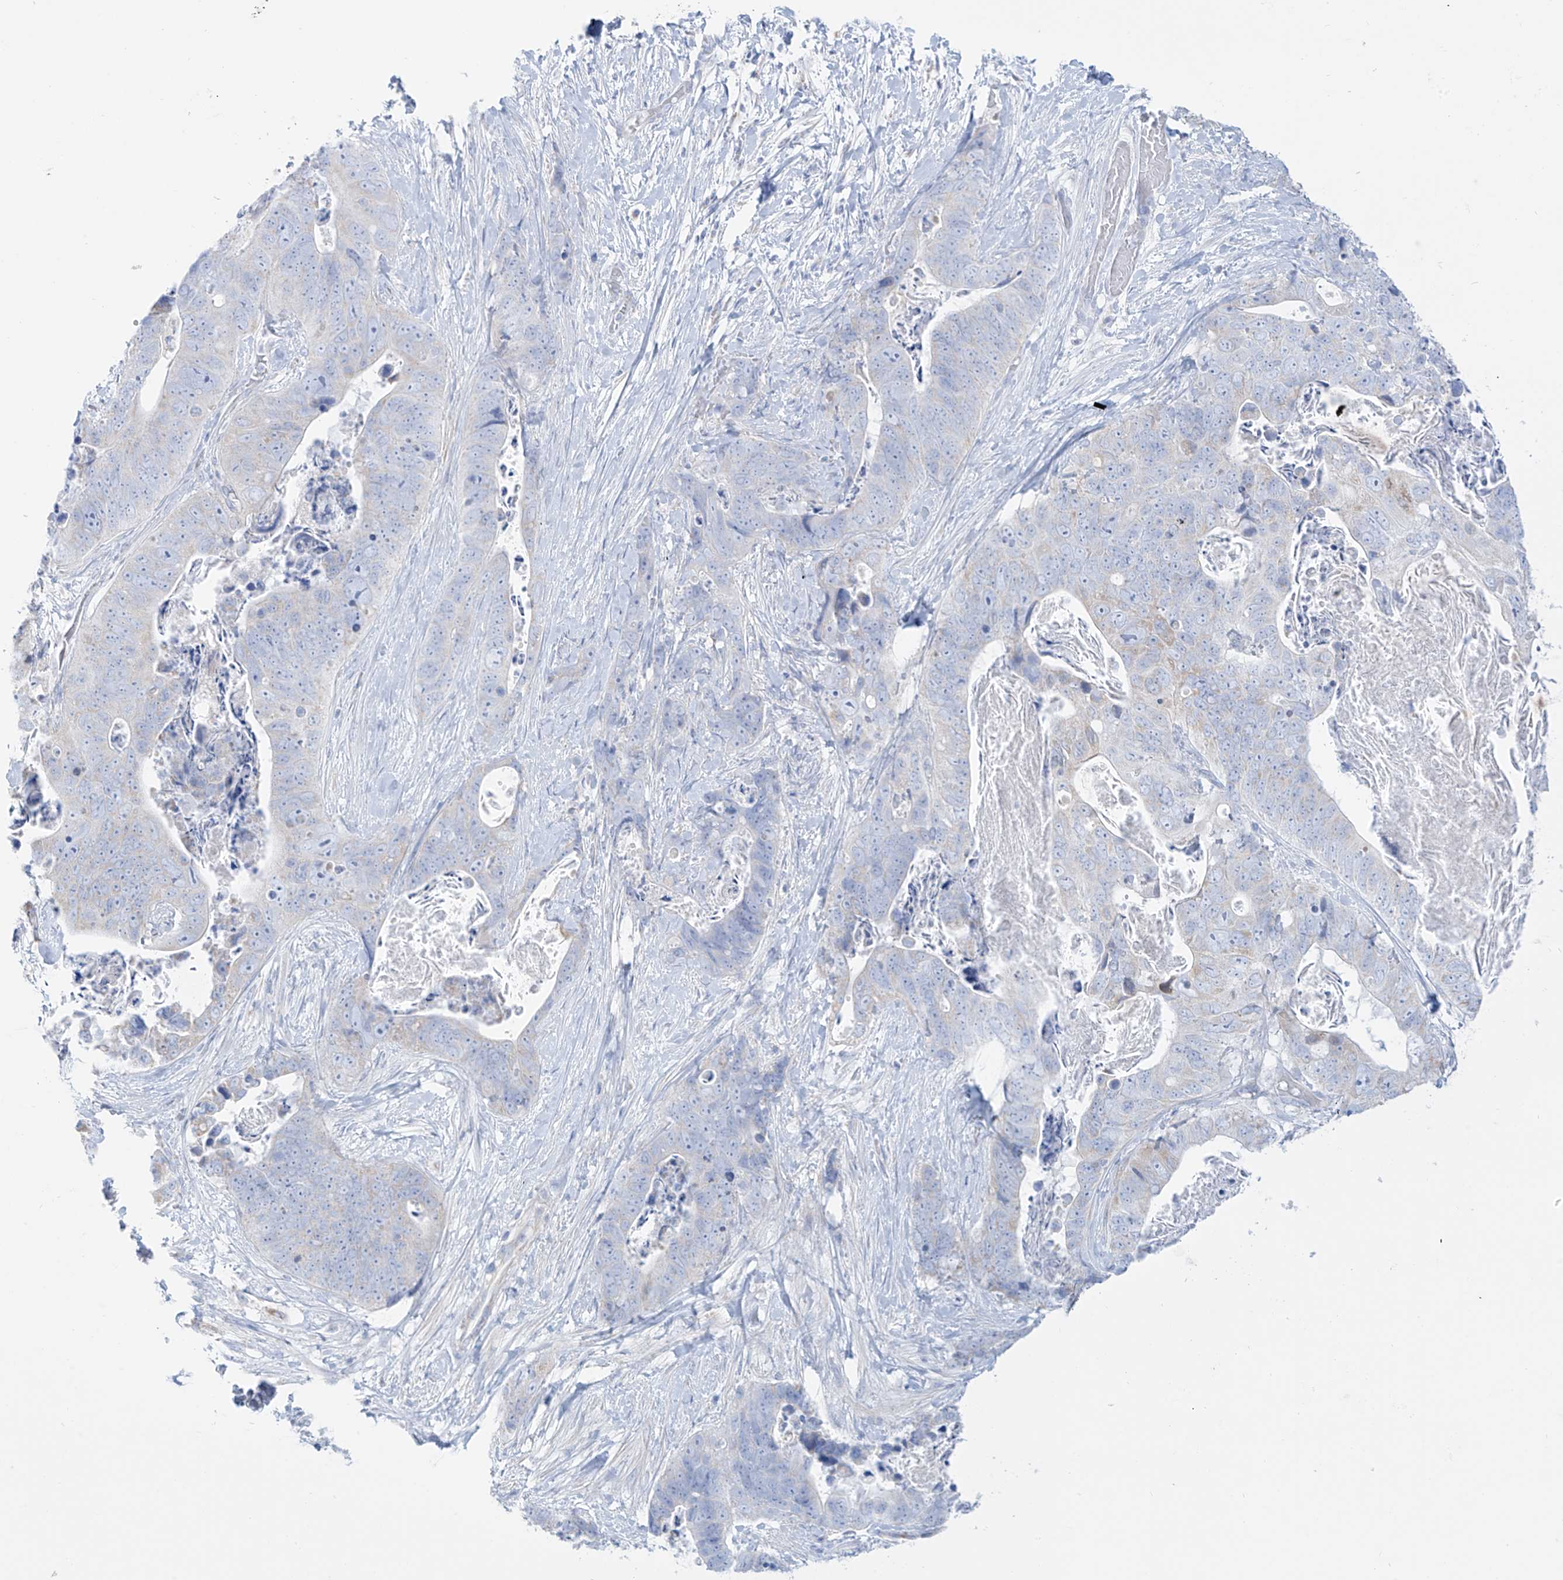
{"staining": {"intensity": "negative", "quantity": "none", "location": "none"}, "tissue": "stomach cancer", "cell_type": "Tumor cells", "image_type": "cancer", "snomed": [{"axis": "morphology", "description": "Adenocarcinoma, NOS"}, {"axis": "topography", "description": "Stomach"}], "caption": "A high-resolution image shows immunohistochemistry staining of stomach adenocarcinoma, which reveals no significant expression in tumor cells.", "gene": "SLC26A3", "patient": {"sex": "female", "age": 89}}